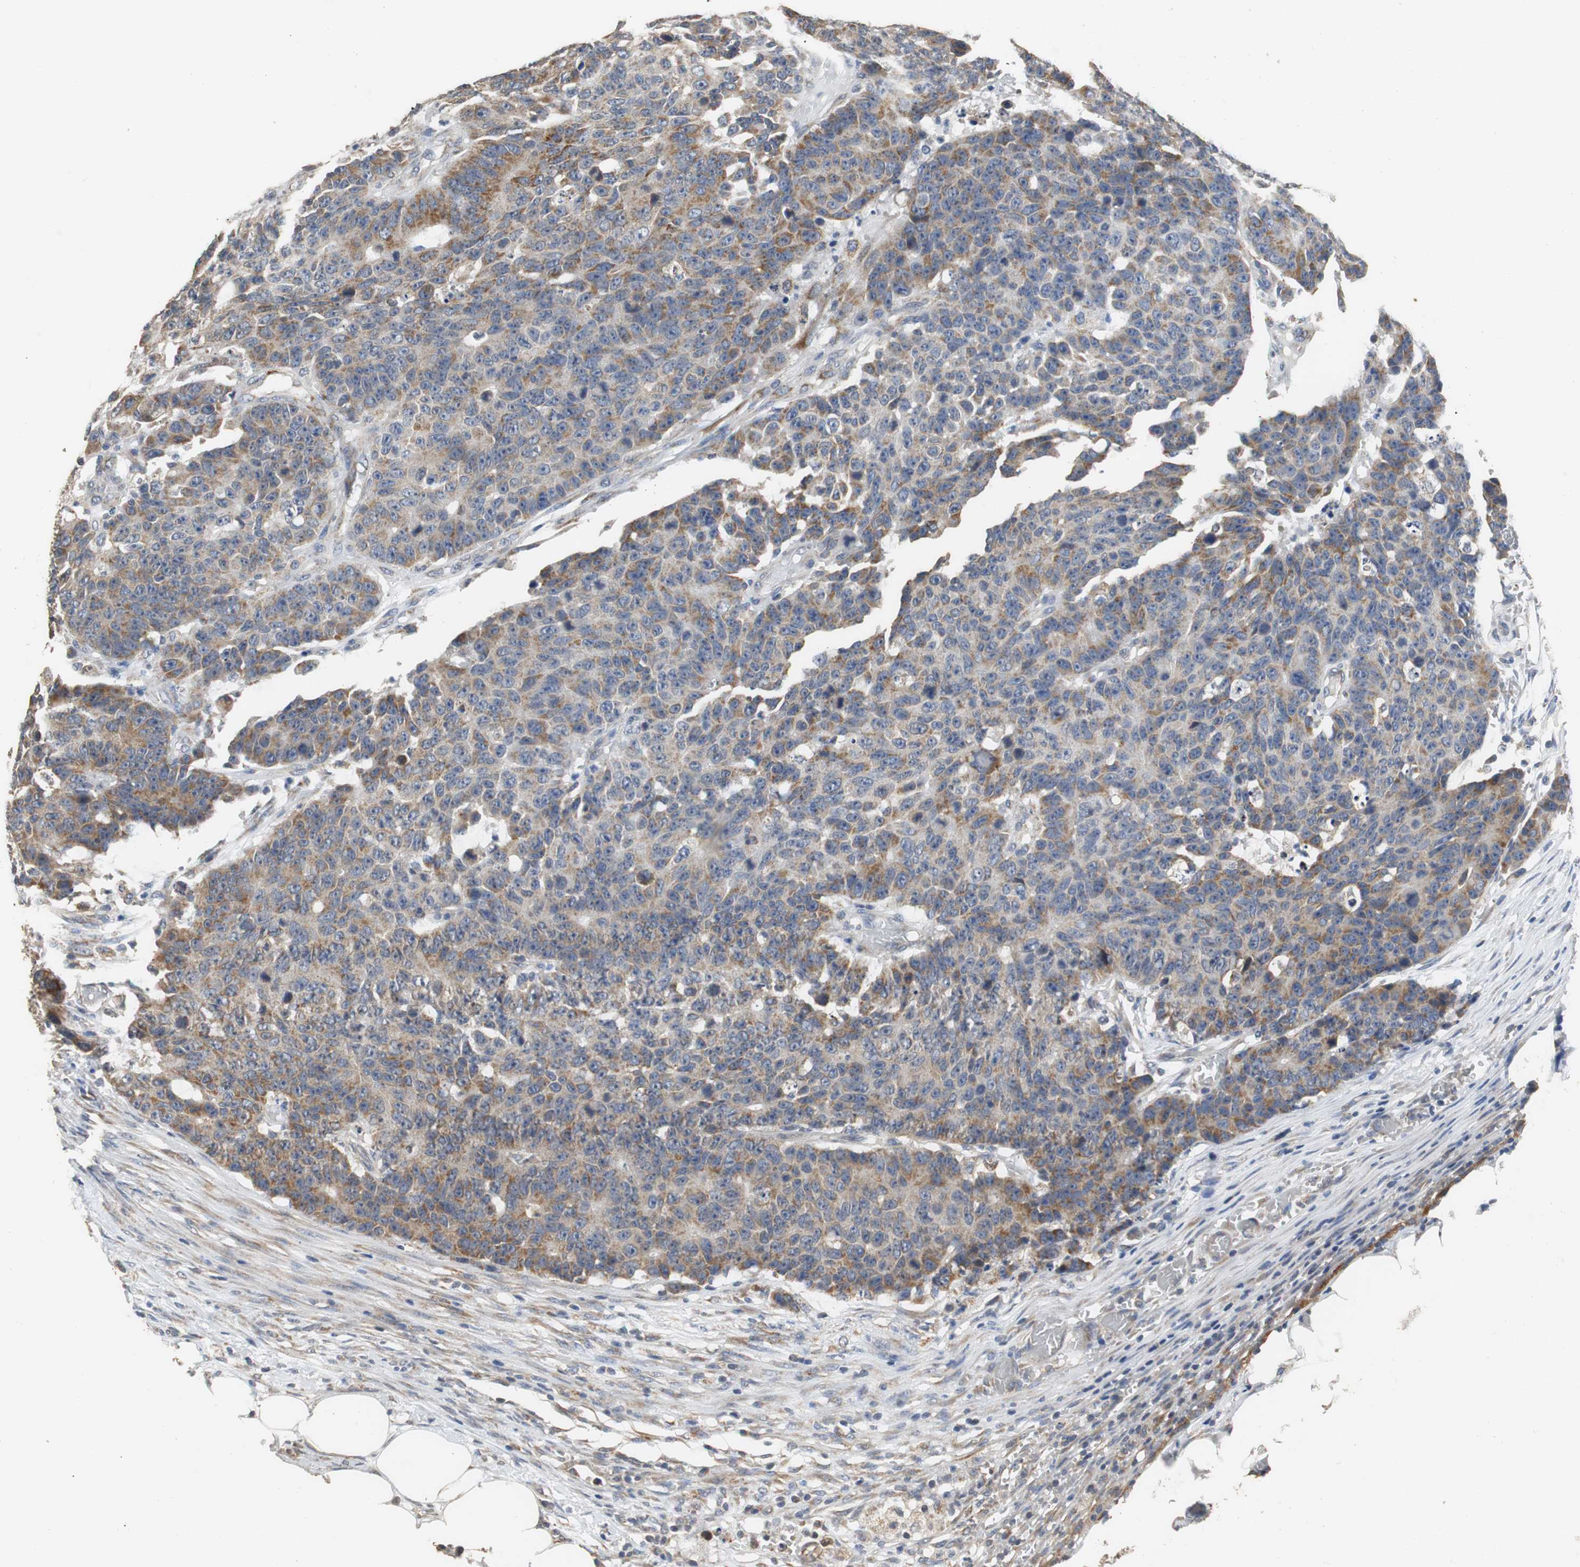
{"staining": {"intensity": "moderate", "quantity": ">75%", "location": "cytoplasmic/membranous"}, "tissue": "colorectal cancer", "cell_type": "Tumor cells", "image_type": "cancer", "snomed": [{"axis": "morphology", "description": "Adenocarcinoma, NOS"}, {"axis": "topography", "description": "Colon"}], "caption": "Colorectal adenocarcinoma tissue displays moderate cytoplasmic/membranous staining in approximately >75% of tumor cells", "gene": "HMGCL", "patient": {"sex": "female", "age": 86}}